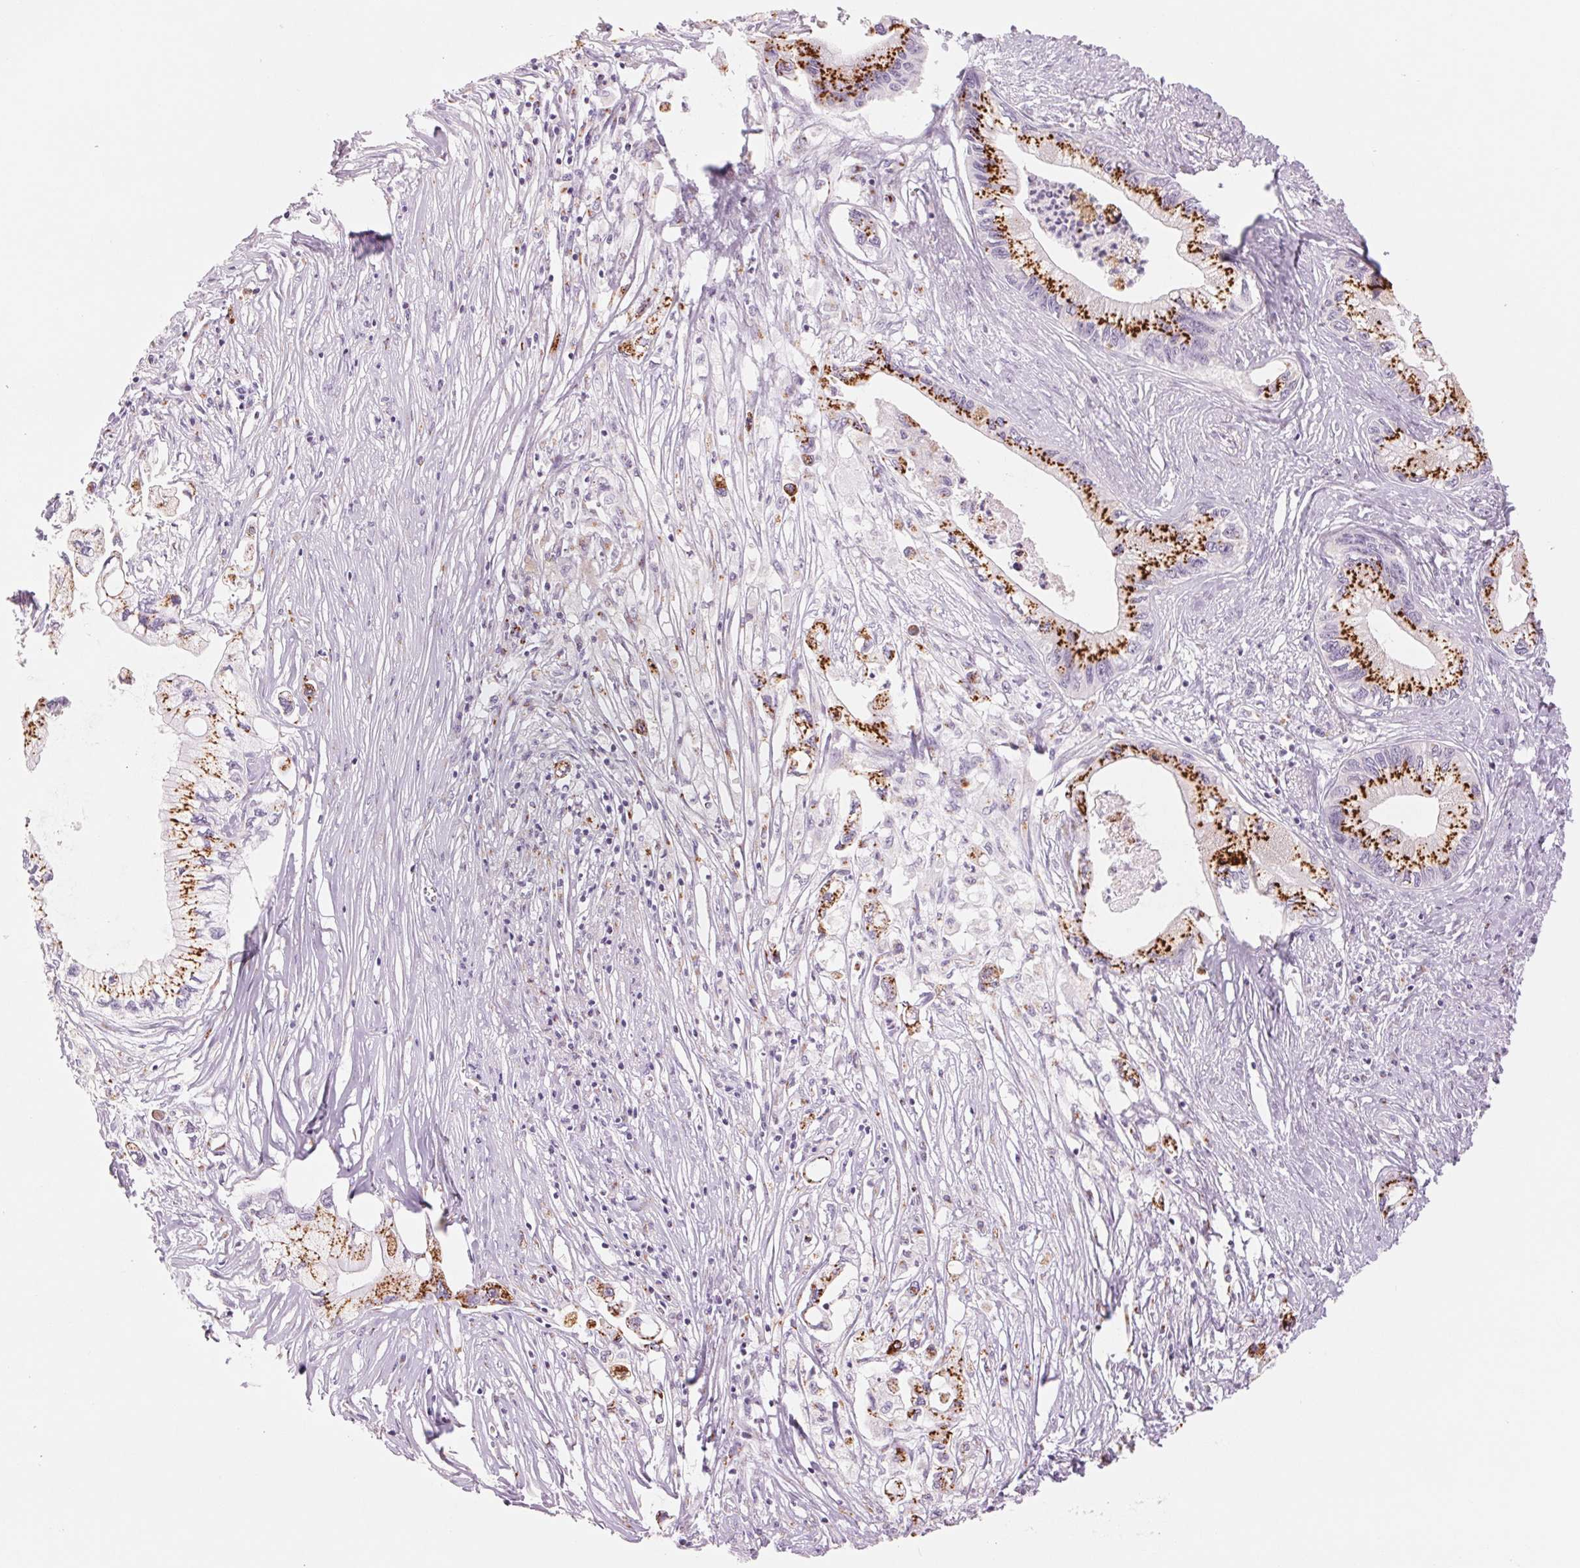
{"staining": {"intensity": "strong", "quantity": ">75%", "location": "cytoplasmic/membranous"}, "tissue": "pancreatic cancer", "cell_type": "Tumor cells", "image_type": "cancer", "snomed": [{"axis": "morphology", "description": "Adenocarcinoma, NOS"}, {"axis": "topography", "description": "Pancreas"}], "caption": "Immunohistochemistry image of adenocarcinoma (pancreatic) stained for a protein (brown), which shows high levels of strong cytoplasmic/membranous staining in approximately >75% of tumor cells.", "gene": "GALNT7", "patient": {"sex": "male", "age": 61}}